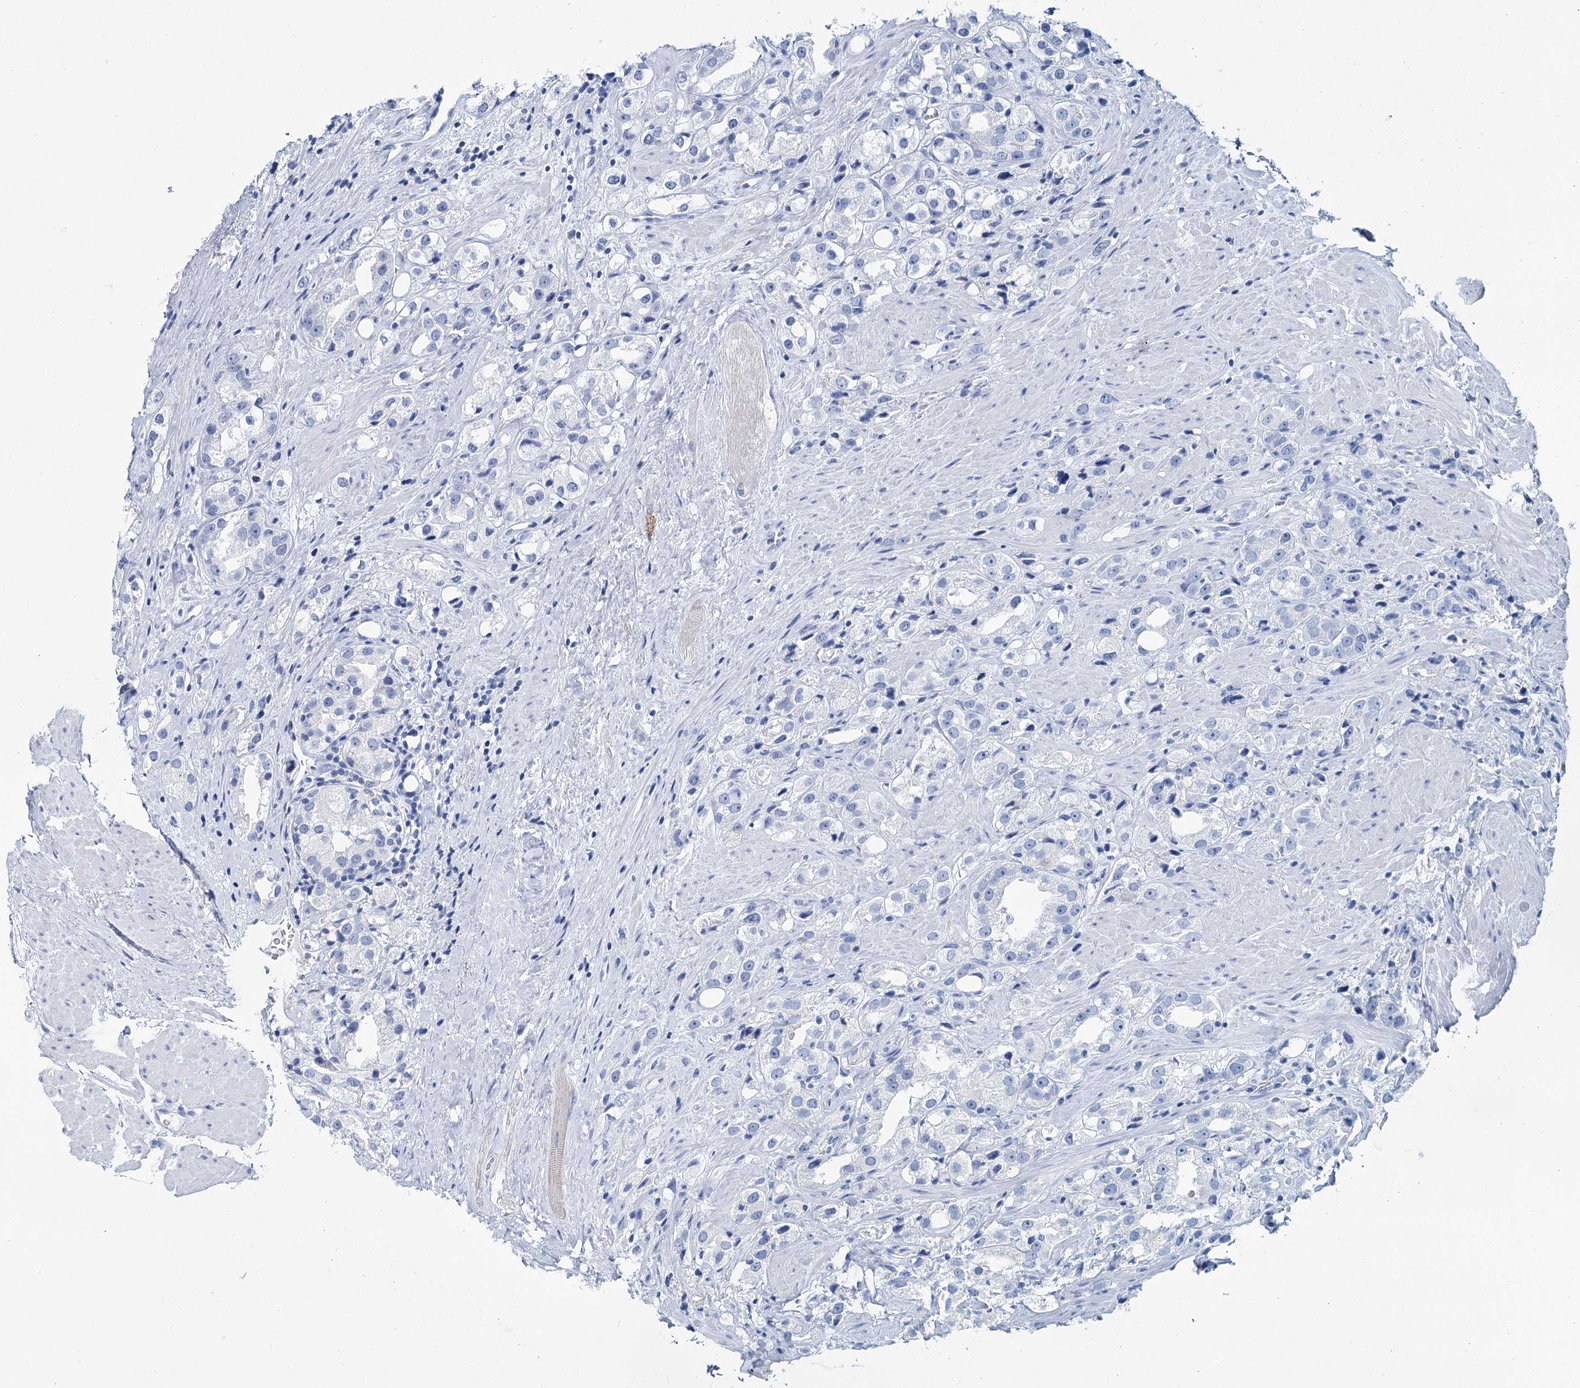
{"staining": {"intensity": "negative", "quantity": "none", "location": "none"}, "tissue": "prostate cancer", "cell_type": "Tumor cells", "image_type": "cancer", "snomed": [{"axis": "morphology", "description": "Adenocarcinoma, NOS"}, {"axis": "topography", "description": "Prostate"}], "caption": "Immunohistochemistry (IHC) micrograph of neoplastic tissue: human prostate cancer (adenocarcinoma) stained with DAB (3,3'-diaminobenzidine) exhibits no significant protein expression in tumor cells.", "gene": "METTL7B", "patient": {"sex": "male", "age": 79}}